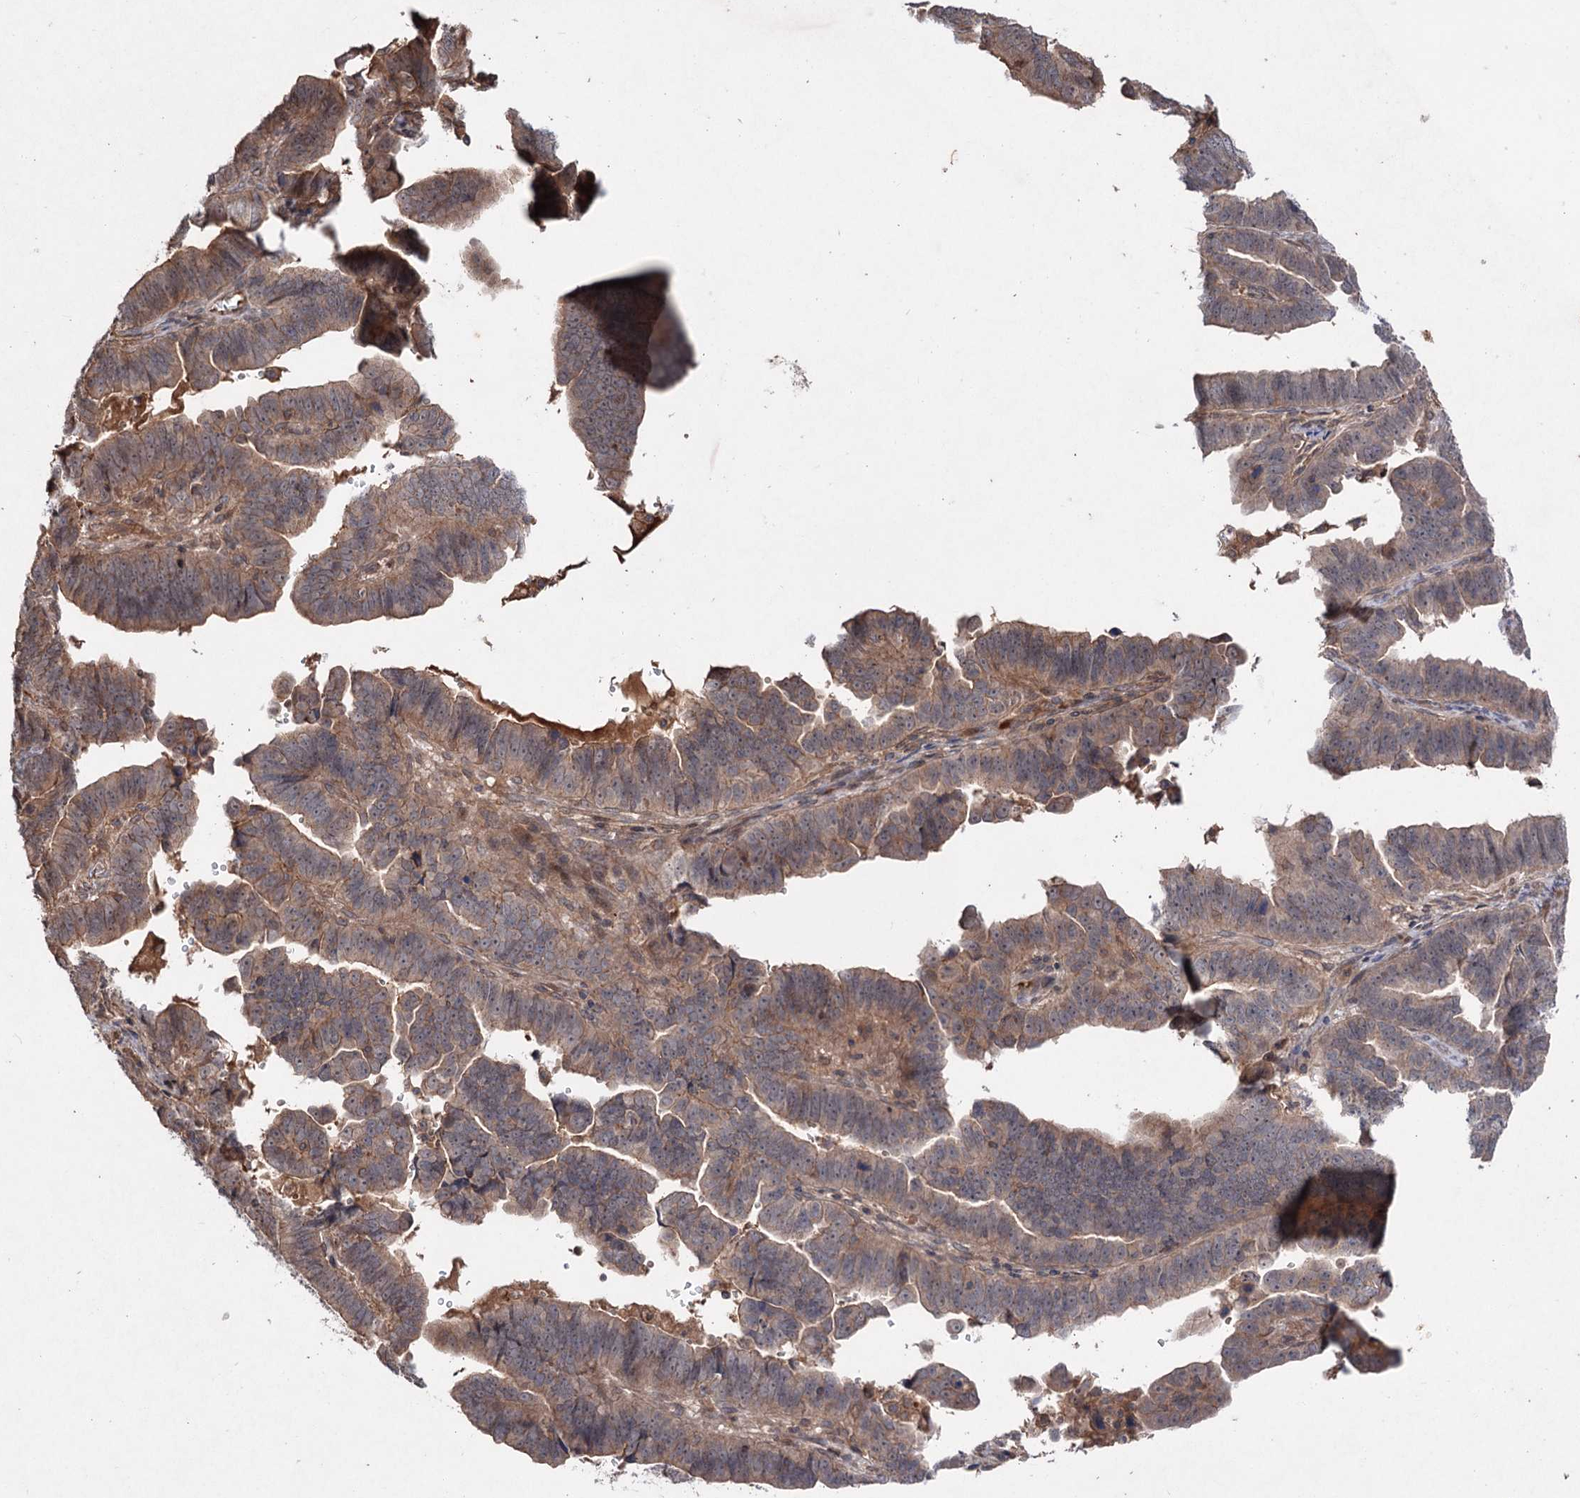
{"staining": {"intensity": "weak", "quantity": "25%-75%", "location": "cytoplasmic/membranous"}, "tissue": "endometrial cancer", "cell_type": "Tumor cells", "image_type": "cancer", "snomed": [{"axis": "morphology", "description": "Adenocarcinoma, NOS"}, {"axis": "topography", "description": "Endometrium"}], "caption": "Protein expression analysis of human endometrial adenocarcinoma reveals weak cytoplasmic/membranous staining in about 25%-75% of tumor cells.", "gene": "ADK", "patient": {"sex": "female", "age": 75}}